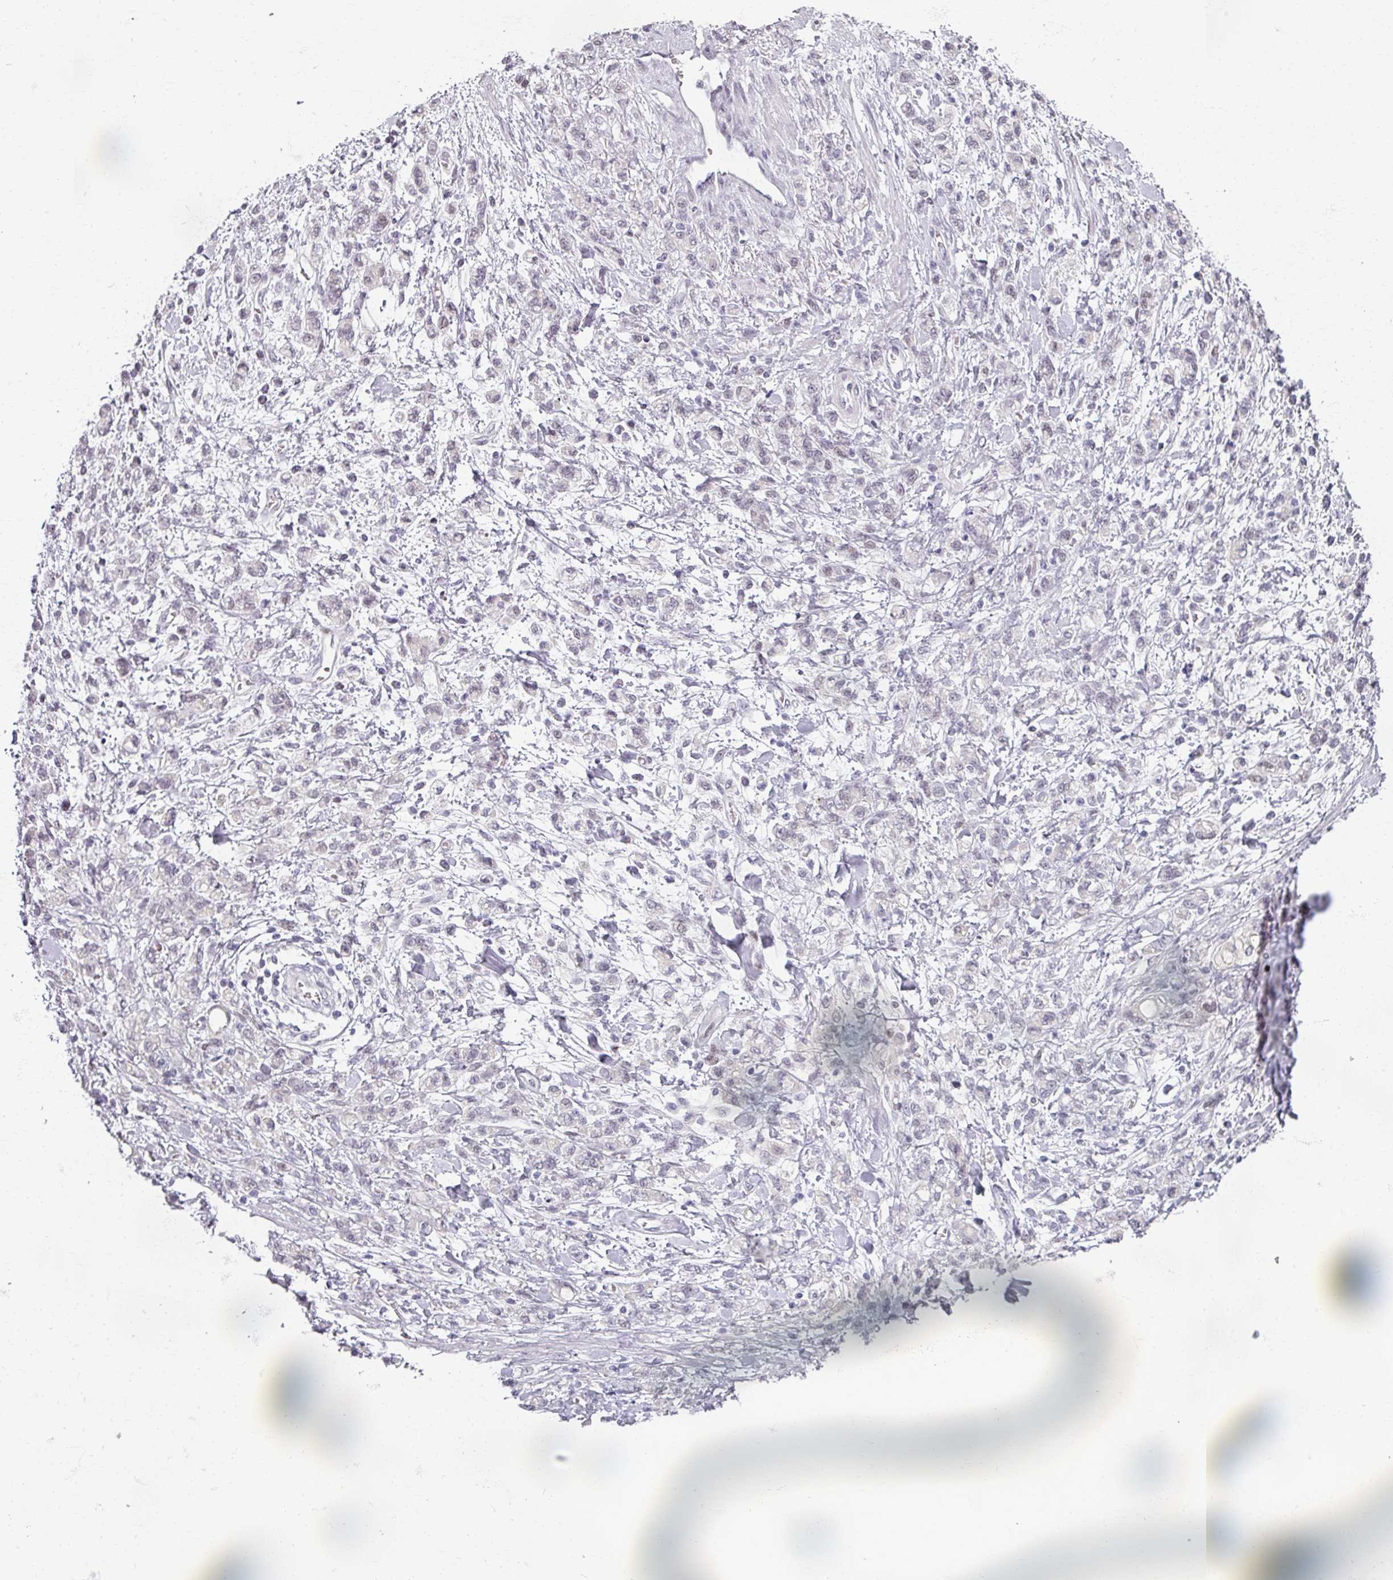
{"staining": {"intensity": "weak", "quantity": "<25%", "location": "nuclear"}, "tissue": "stomach cancer", "cell_type": "Tumor cells", "image_type": "cancer", "snomed": [{"axis": "morphology", "description": "Adenocarcinoma, NOS"}, {"axis": "topography", "description": "Stomach"}], "caption": "Immunohistochemistry of human stomach adenocarcinoma displays no expression in tumor cells. Nuclei are stained in blue.", "gene": "RIPOR3", "patient": {"sex": "male", "age": 77}}